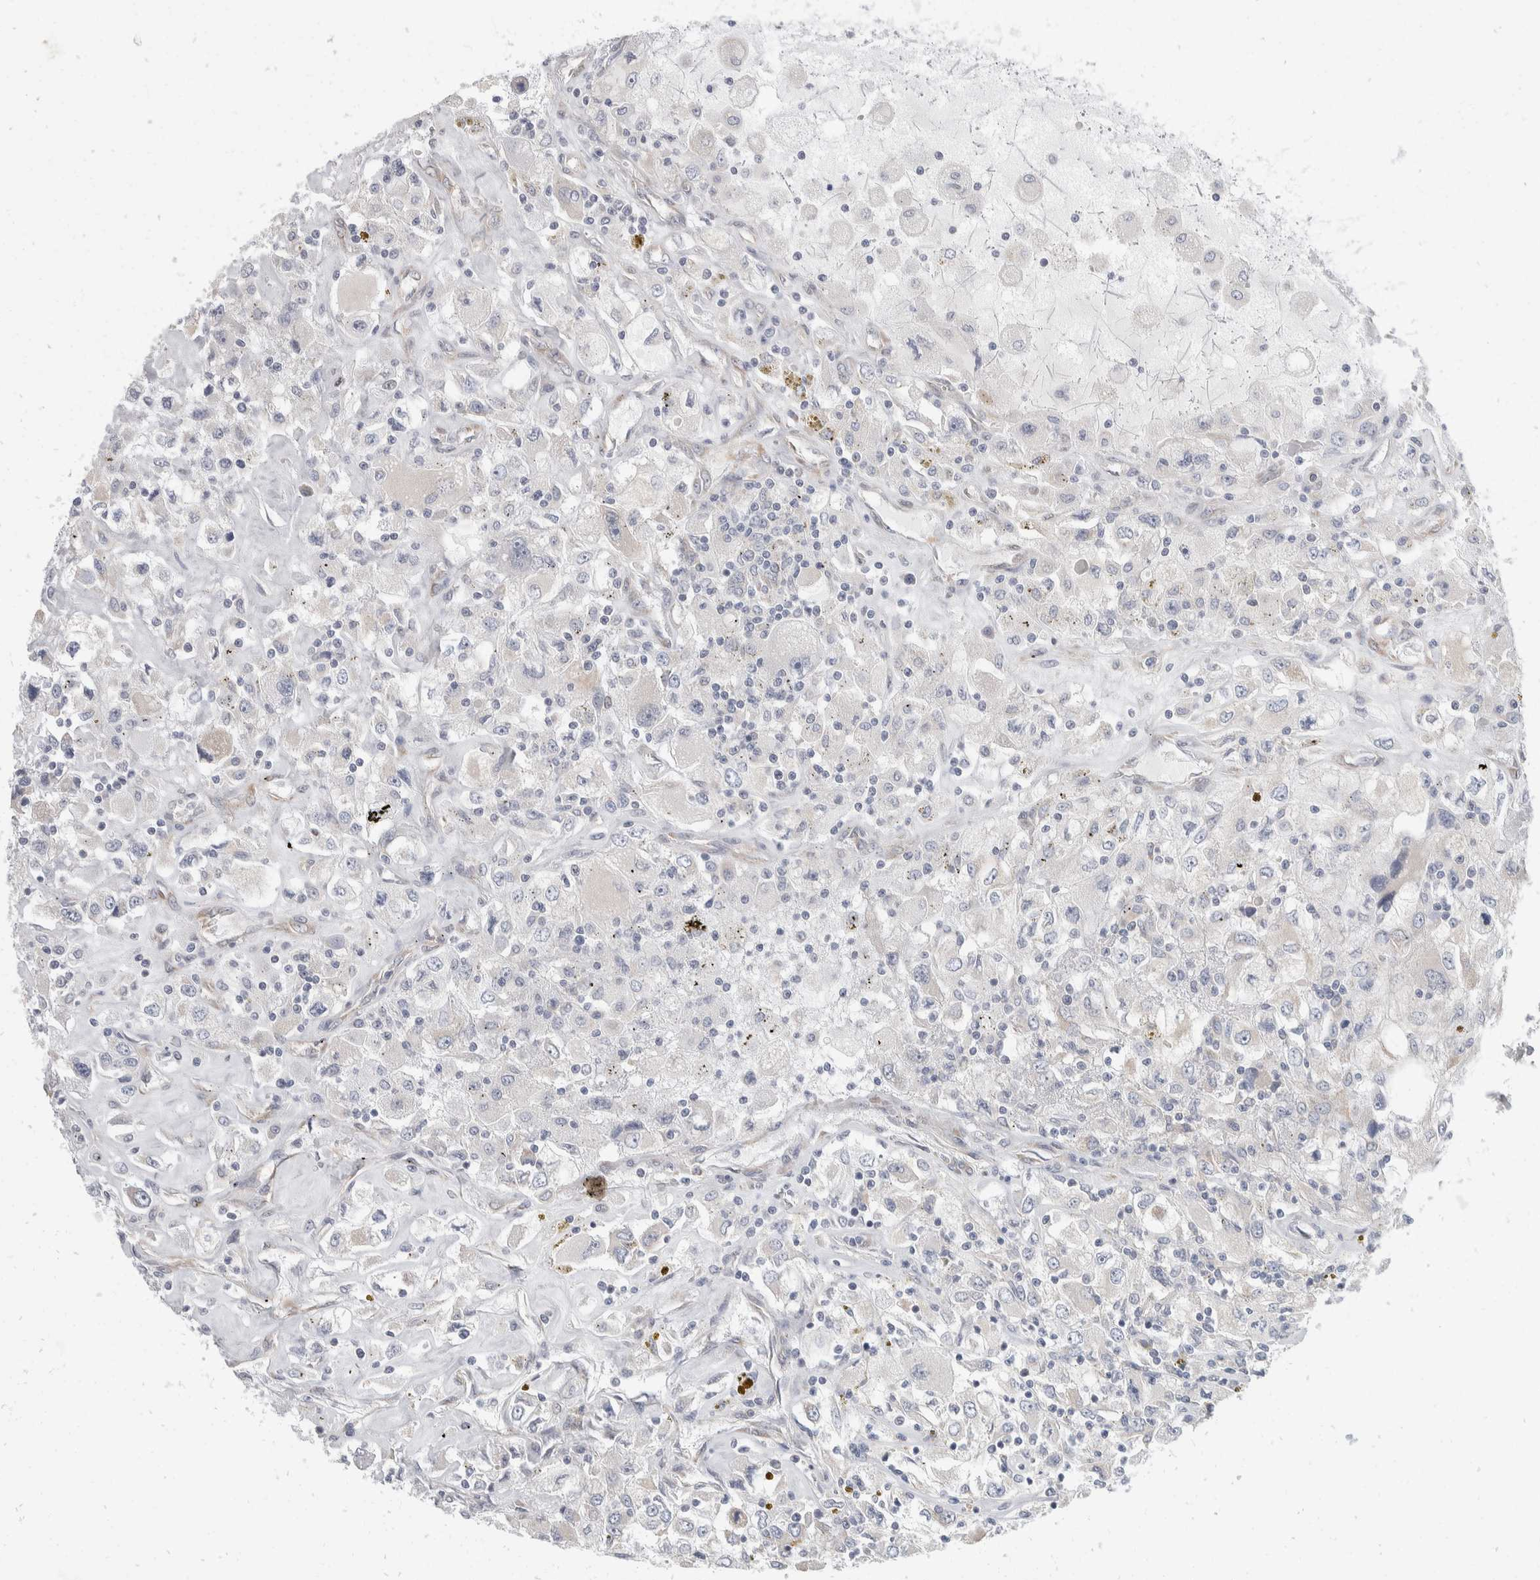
{"staining": {"intensity": "negative", "quantity": "none", "location": "none"}, "tissue": "renal cancer", "cell_type": "Tumor cells", "image_type": "cancer", "snomed": [{"axis": "morphology", "description": "Adenocarcinoma, NOS"}, {"axis": "topography", "description": "Kidney"}], "caption": "A high-resolution image shows immunohistochemistry staining of renal cancer, which shows no significant expression in tumor cells.", "gene": "TMEM245", "patient": {"sex": "female", "age": 52}}